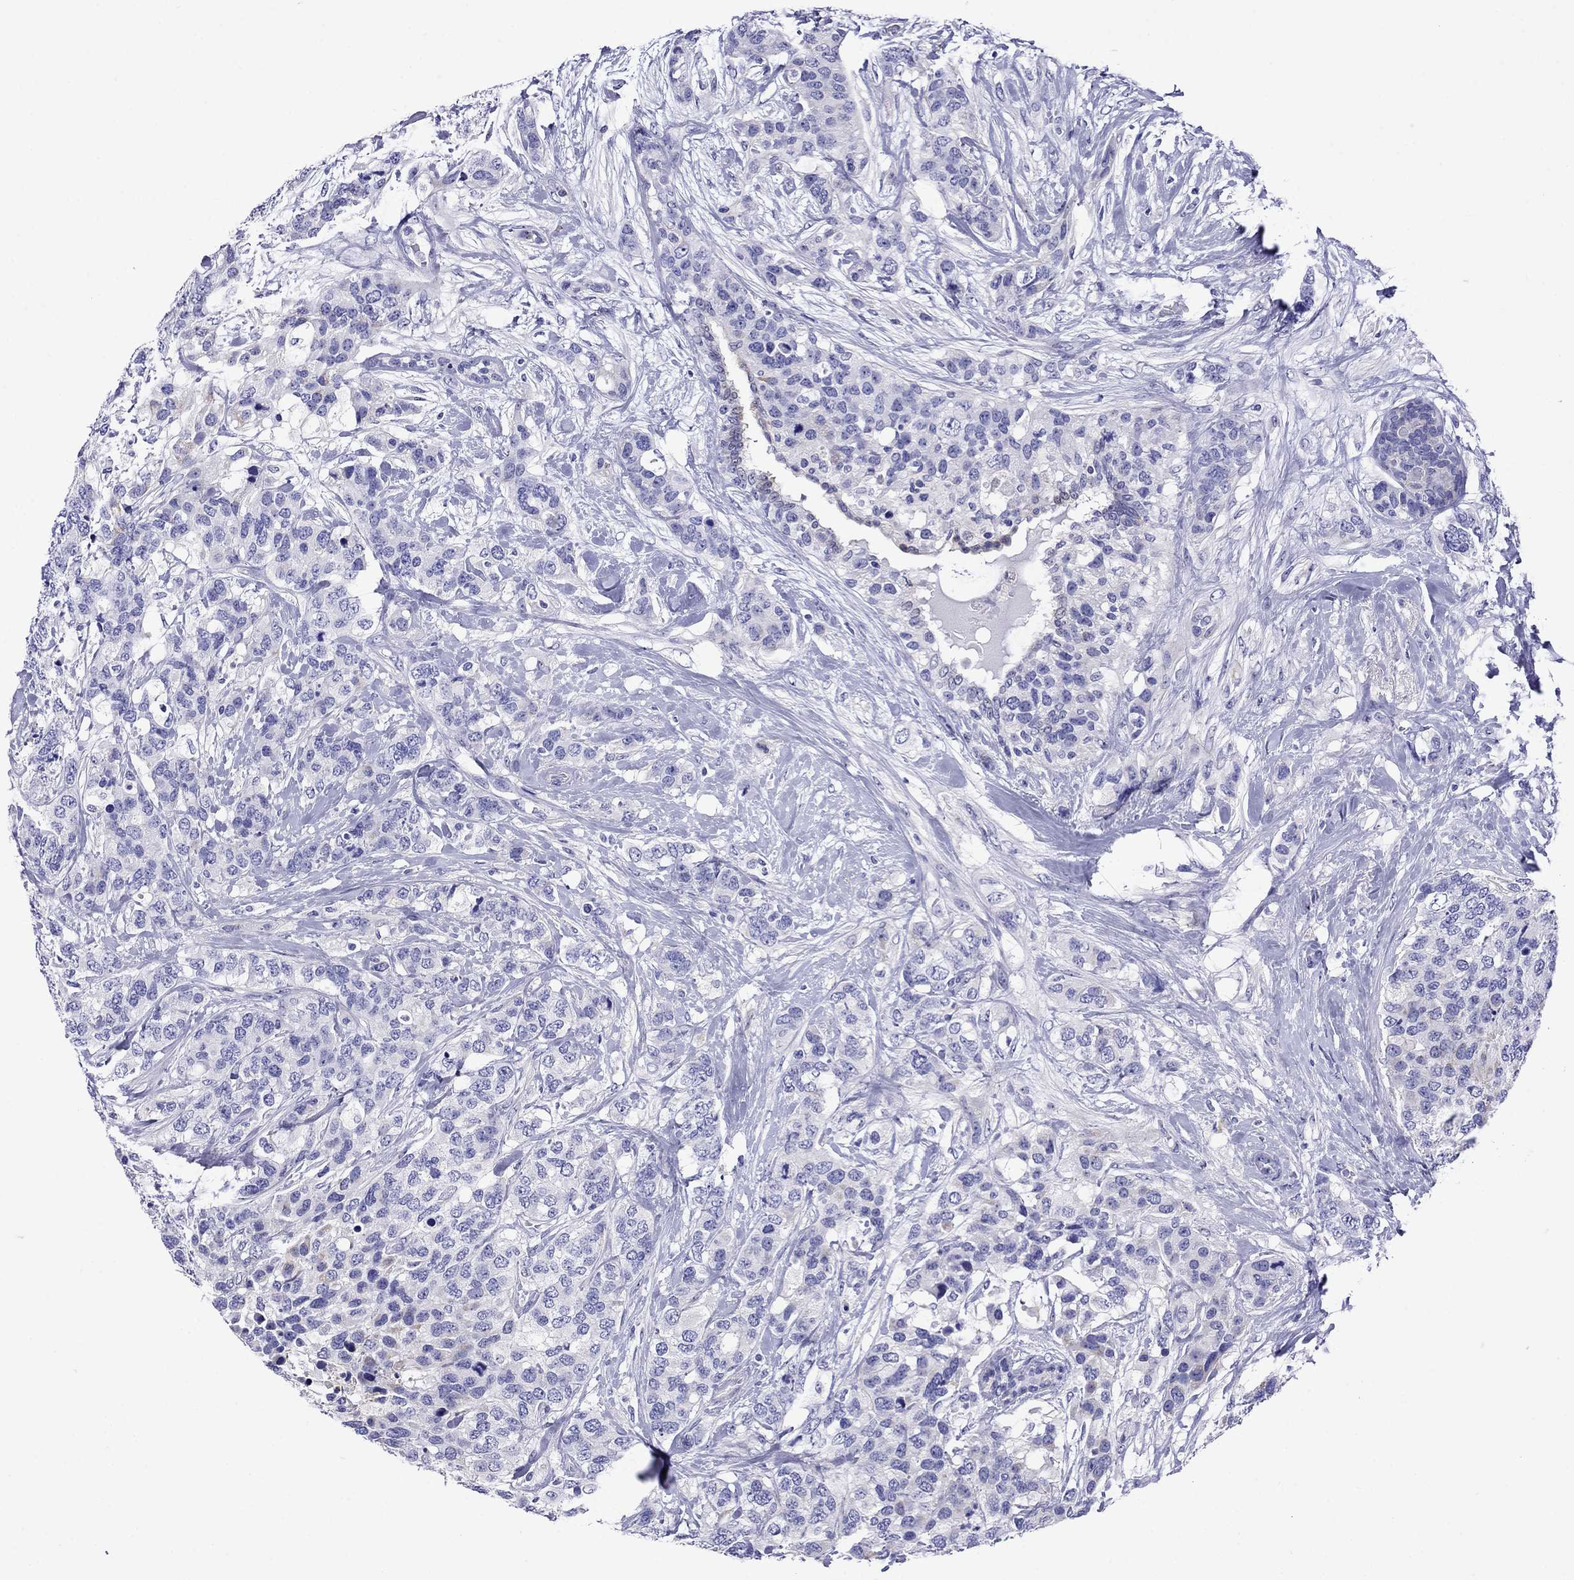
{"staining": {"intensity": "negative", "quantity": "none", "location": "none"}, "tissue": "breast cancer", "cell_type": "Tumor cells", "image_type": "cancer", "snomed": [{"axis": "morphology", "description": "Lobular carcinoma"}, {"axis": "topography", "description": "Breast"}], "caption": "Image shows no protein positivity in tumor cells of lobular carcinoma (breast) tissue.", "gene": "SCG2", "patient": {"sex": "female", "age": 59}}